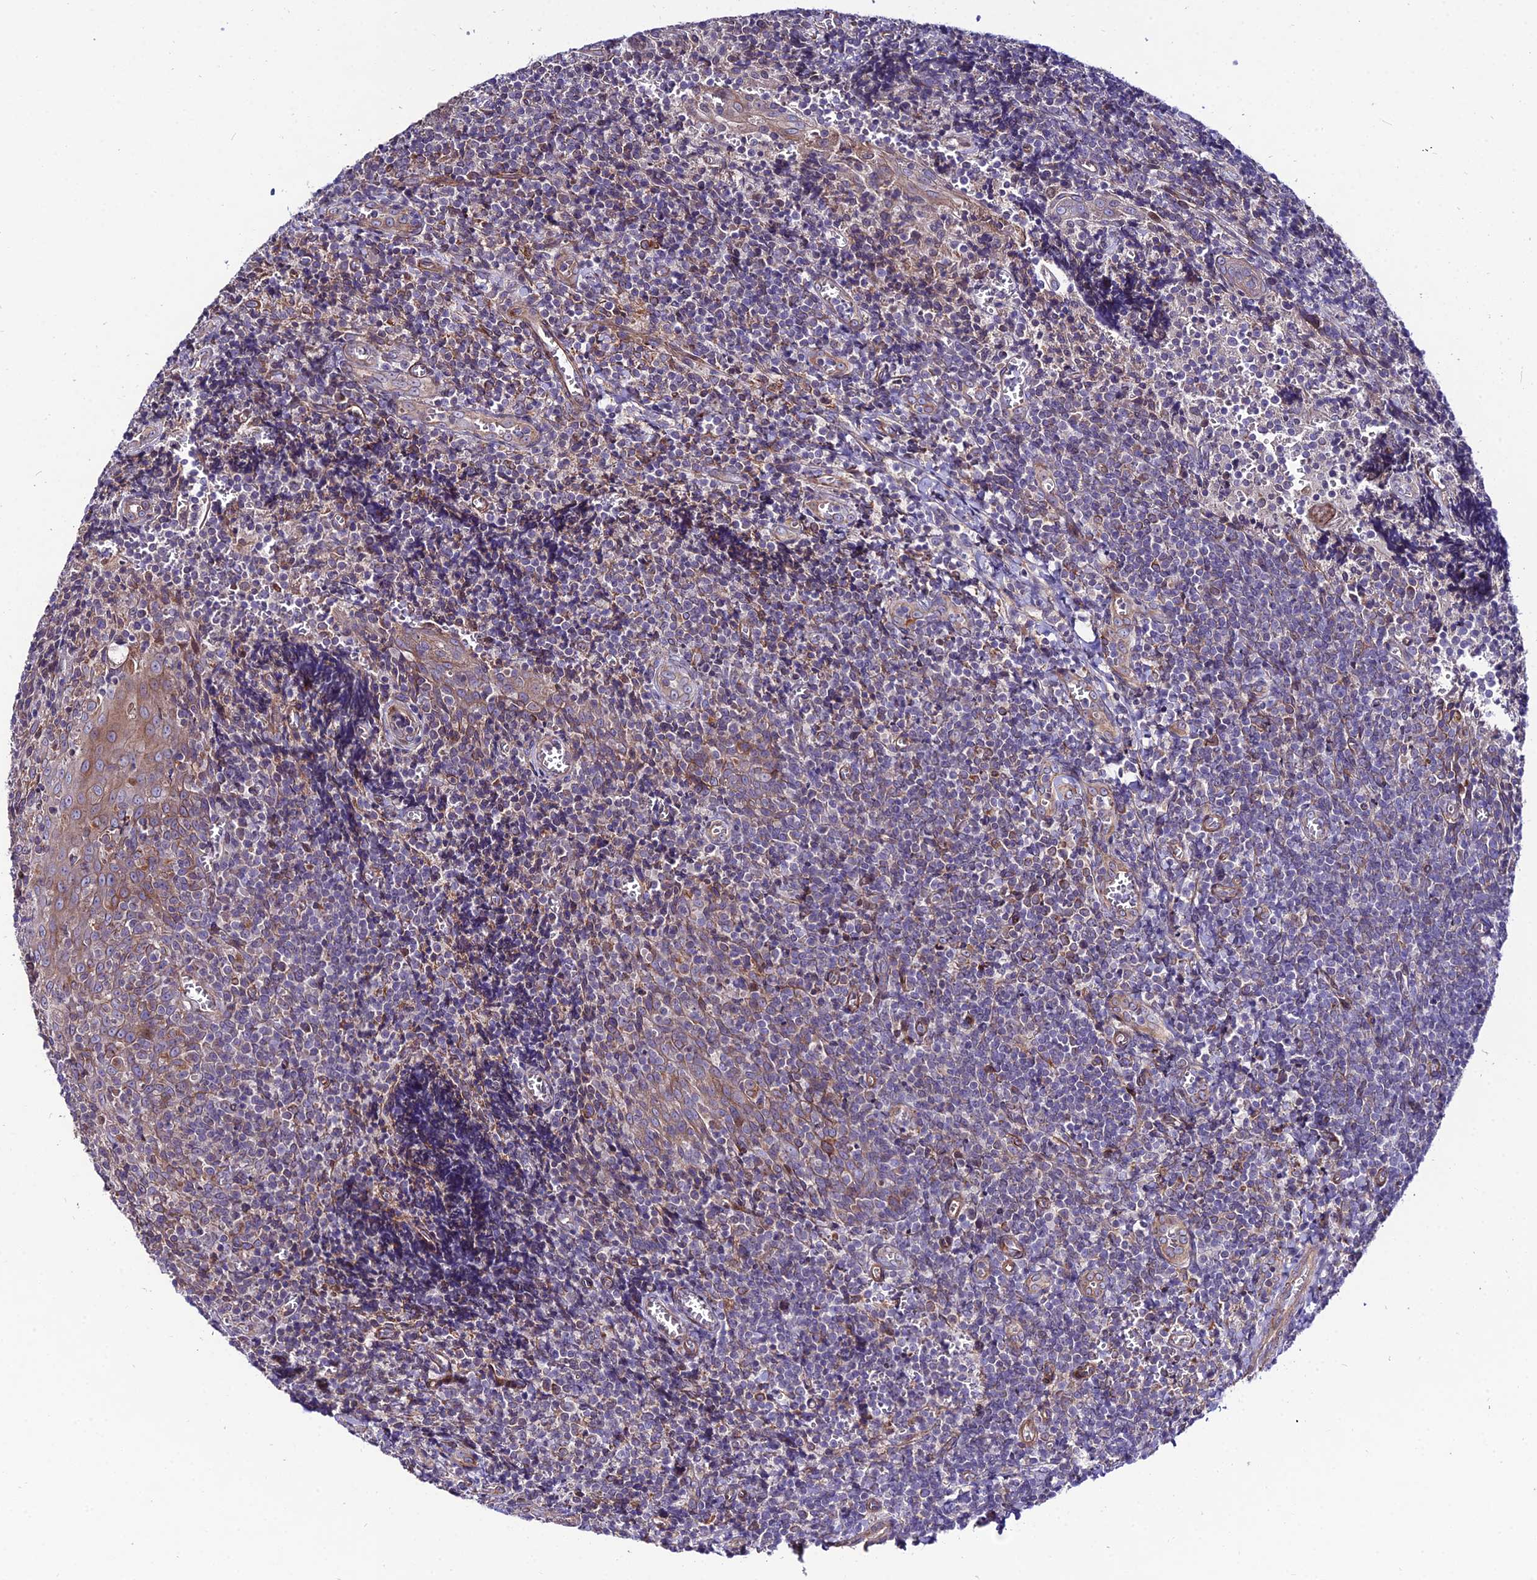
{"staining": {"intensity": "weak", "quantity": "<25%", "location": "cytoplasmic/membranous"}, "tissue": "tonsil", "cell_type": "Germinal center cells", "image_type": "normal", "snomed": [{"axis": "morphology", "description": "Normal tissue, NOS"}, {"axis": "topography", "description": "Tonsil"}], "caption": "IHC of unremarkable tonsil displays no positivity in germinal center cells.", "gene": "ARL6IP1", "patient": {"sex": "male", "age": 27}}